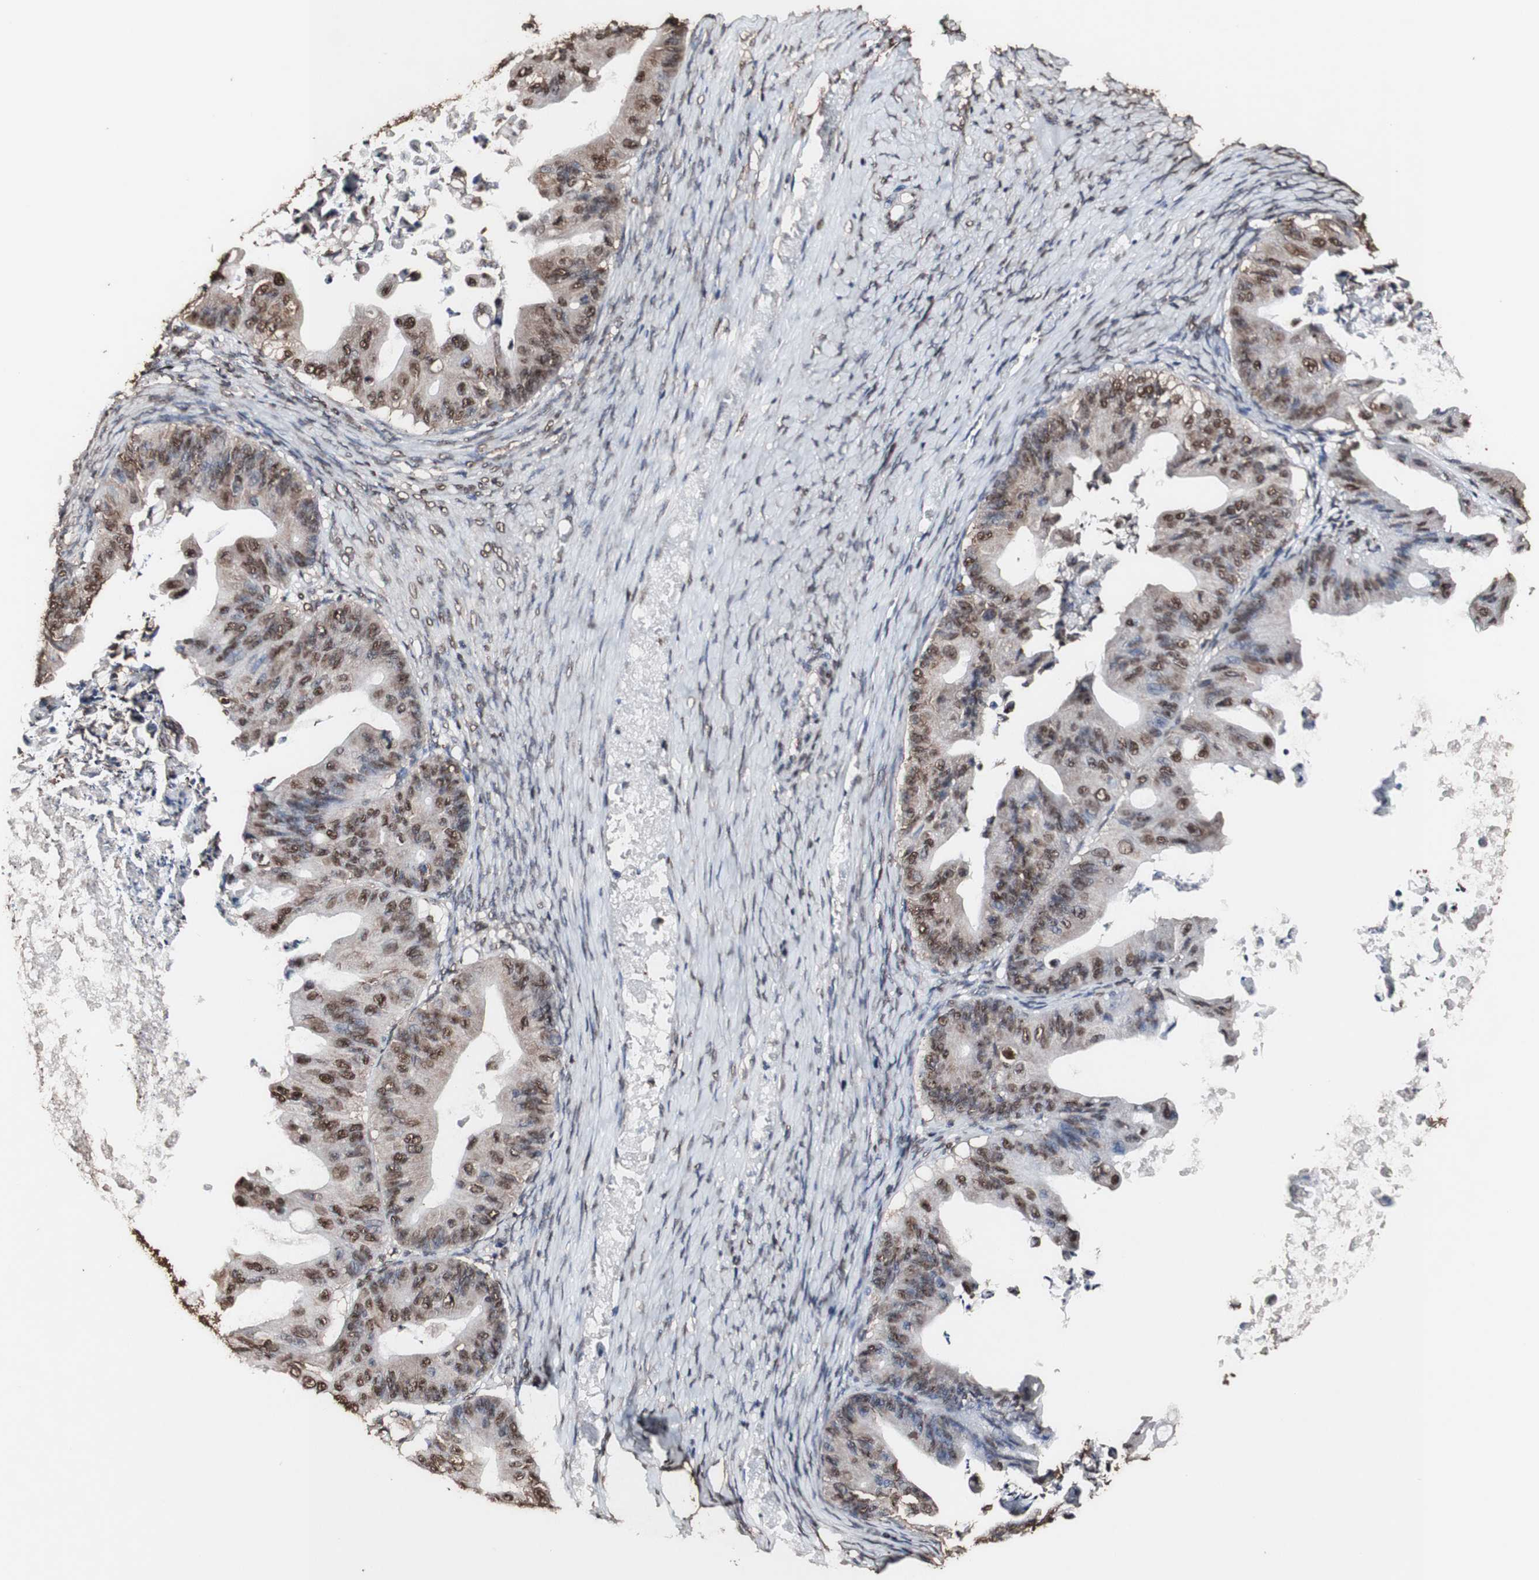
{"staining": {"intensity": "strong", "quantity": ">75%", "location": "cytoplasmic/membranous,nuclear"}, "tissue": "ovarian cancer", "cell_type": "Tumor cells", "image_type": "cancer", "snomed": [{"axis": "morphology", "description": "Cystadenocarcinoma, mucinous, NOS"}, {"axis": "topography", "description": "Ovary"}], "caption": "An IHC histopathology image of neoplastic tissue is shown. Protein staining in brown highlights strong cytoplasmic/membranous and nuclear positivity in ovarian cancer within tumor cells.", "gene": "PIDD1", "patient": {"sex": "female", "age": 37}}